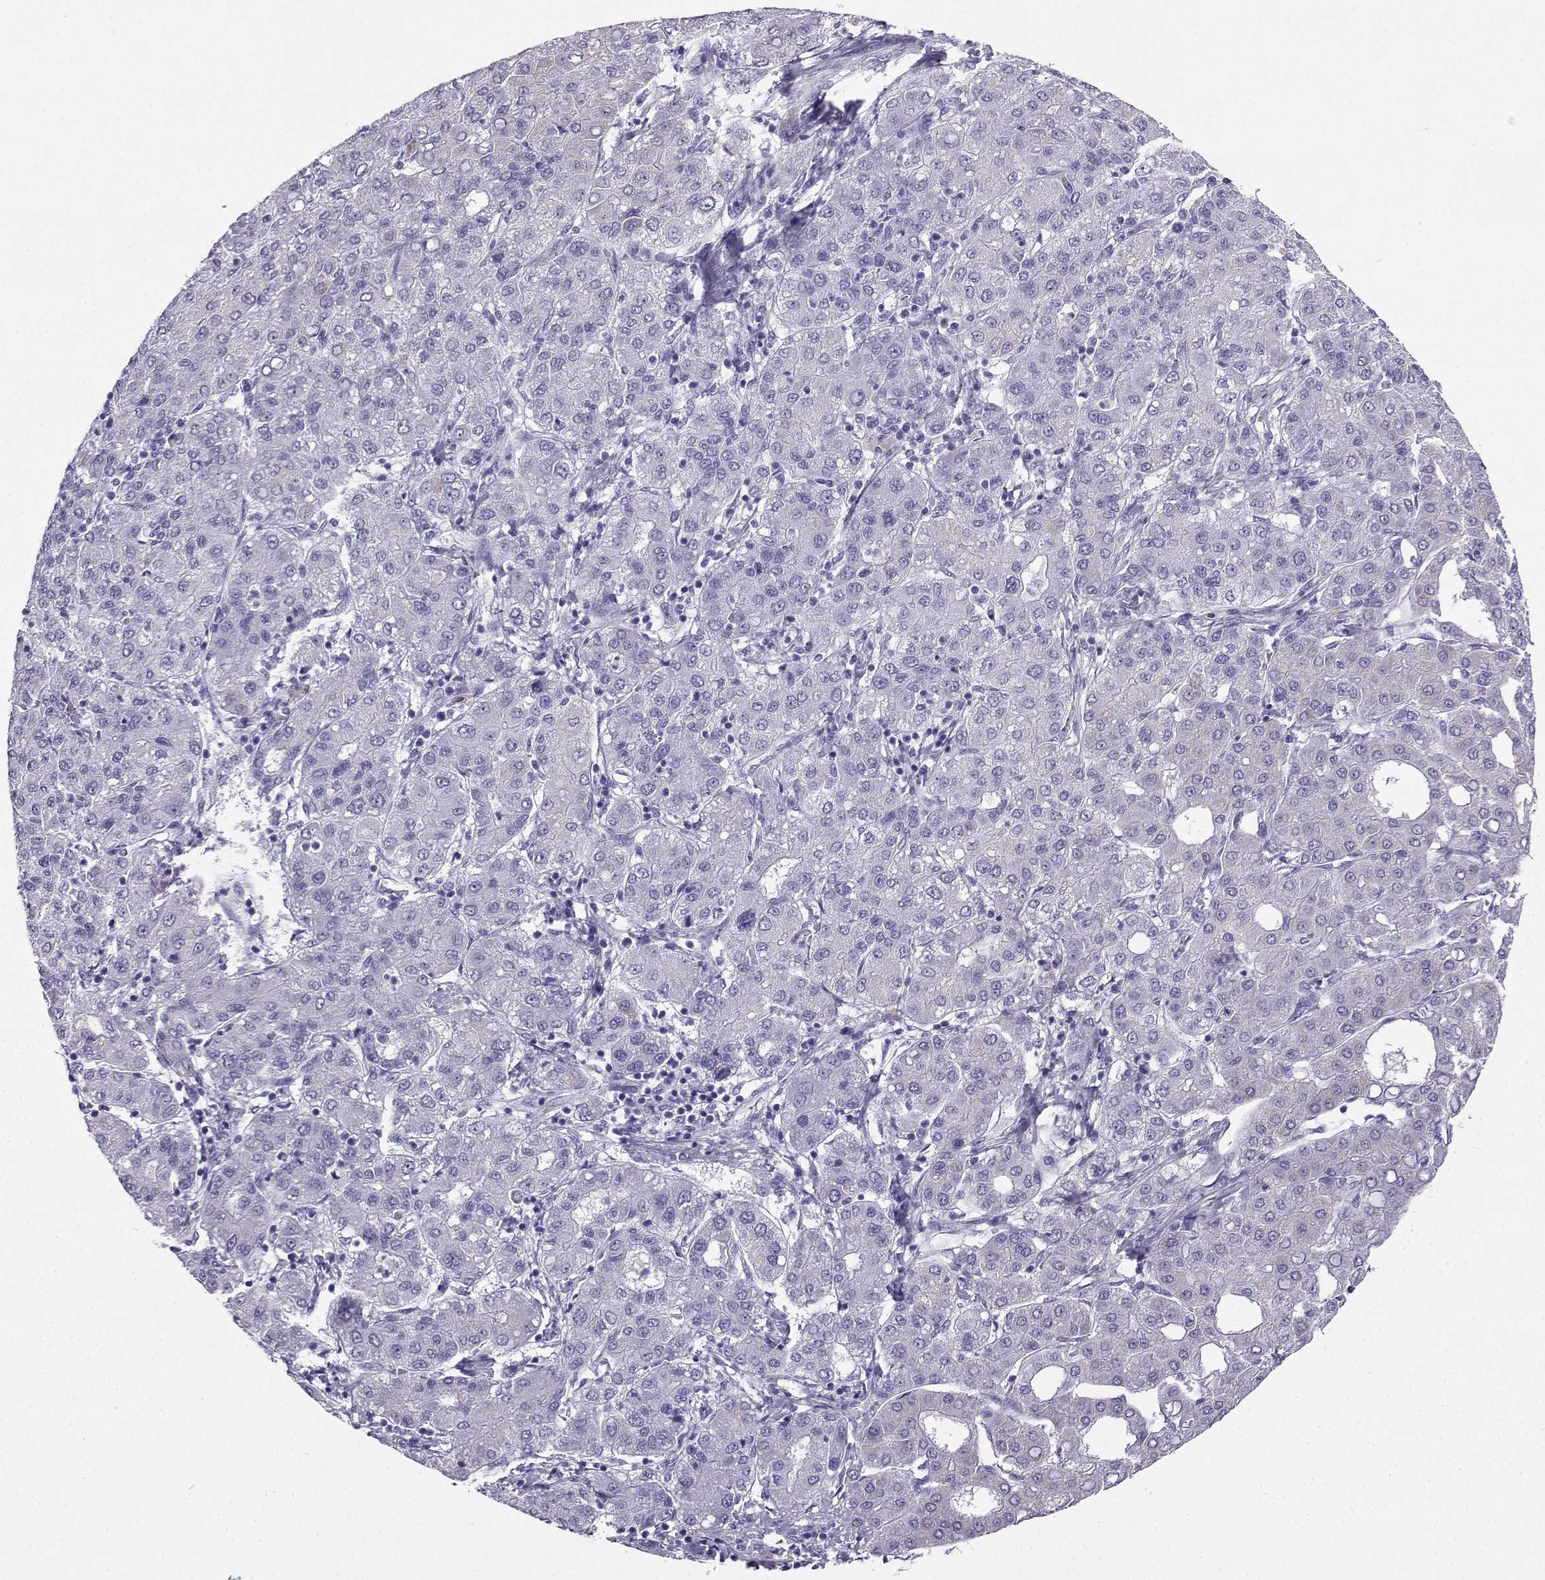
{"staining": {"intensity": "negative", "quantity": "none", "location": "none"}, "tissue": "liver cancer", "cell_type": "Tumor cells", "image_type": "cancer", "snomed": [{"axis": "morphology", "description": "Carcinoma, Hepatocellular, NOS"}, {"axis": "topography", "description": "Liver"}], "caption": "Immunohistochemistry image of neoplastic tissue: human liver cancer (hepatocellular carcinoma) stained with DAB (3,3'-diaminobenzidine) exhibits no significant protein positivity in tumor cells. (DAB IHC, high magnification).", "gene": "SLC18A2", "patient": {"sex": "male", "age": 65}}